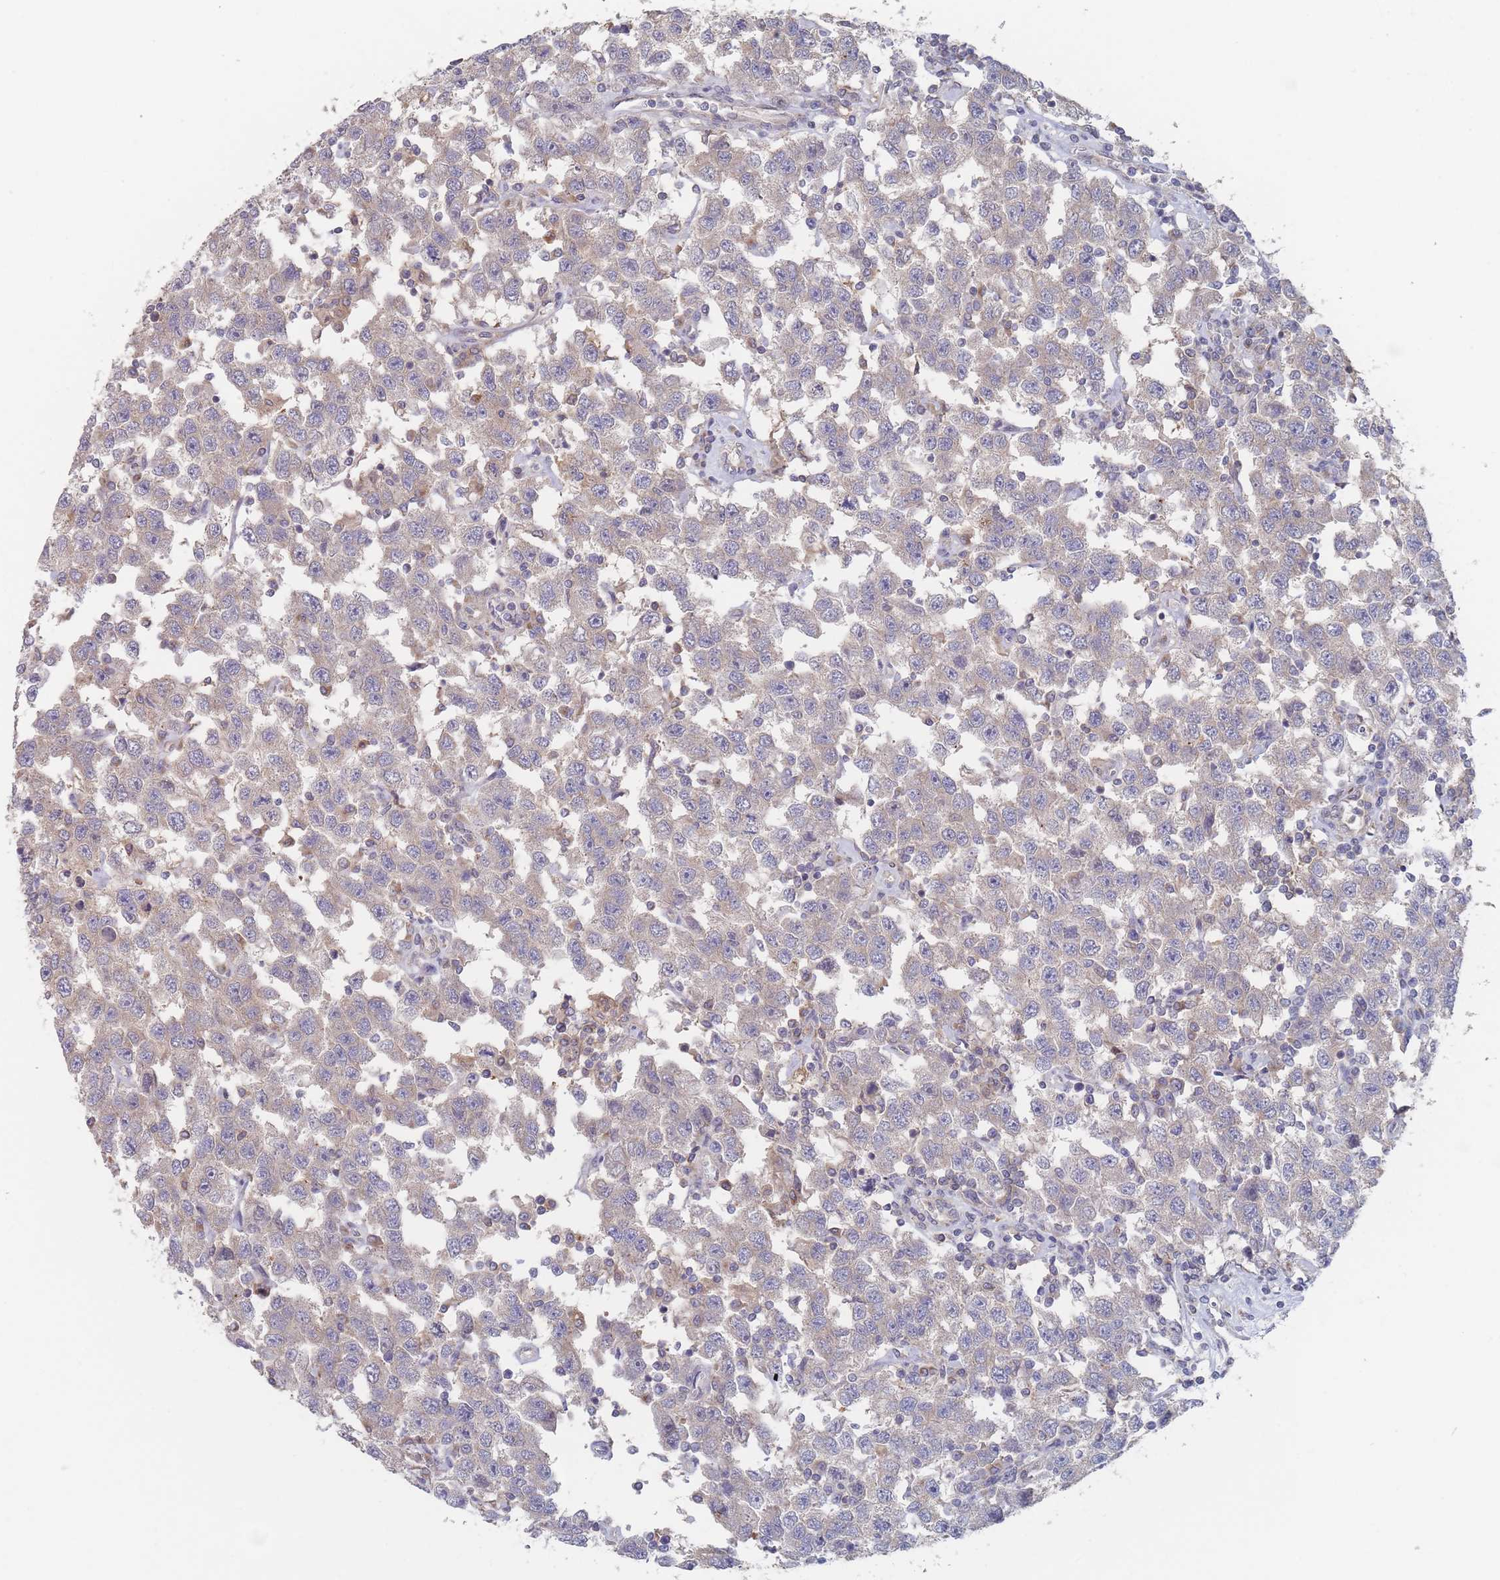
{"staining": {"intensity": "negative", "quantity": "none", "location": "none"}, "tissue": "testis cancer", "cell_type": "Tumor cells", "image_type": "cancer", "snomed": [{"axis": "morphology", "description": "Seminoma, NOS"}, {"axis": "topography", "description": "Testis"}], "caption": "DAB (3,3'-diaminobenzidine) immunohistochemical staining of human seminoma (testis) displays no significant expression in tumor cells.", "gene": "EFCC1", "patient": {"sex": "male", "age": 41}}